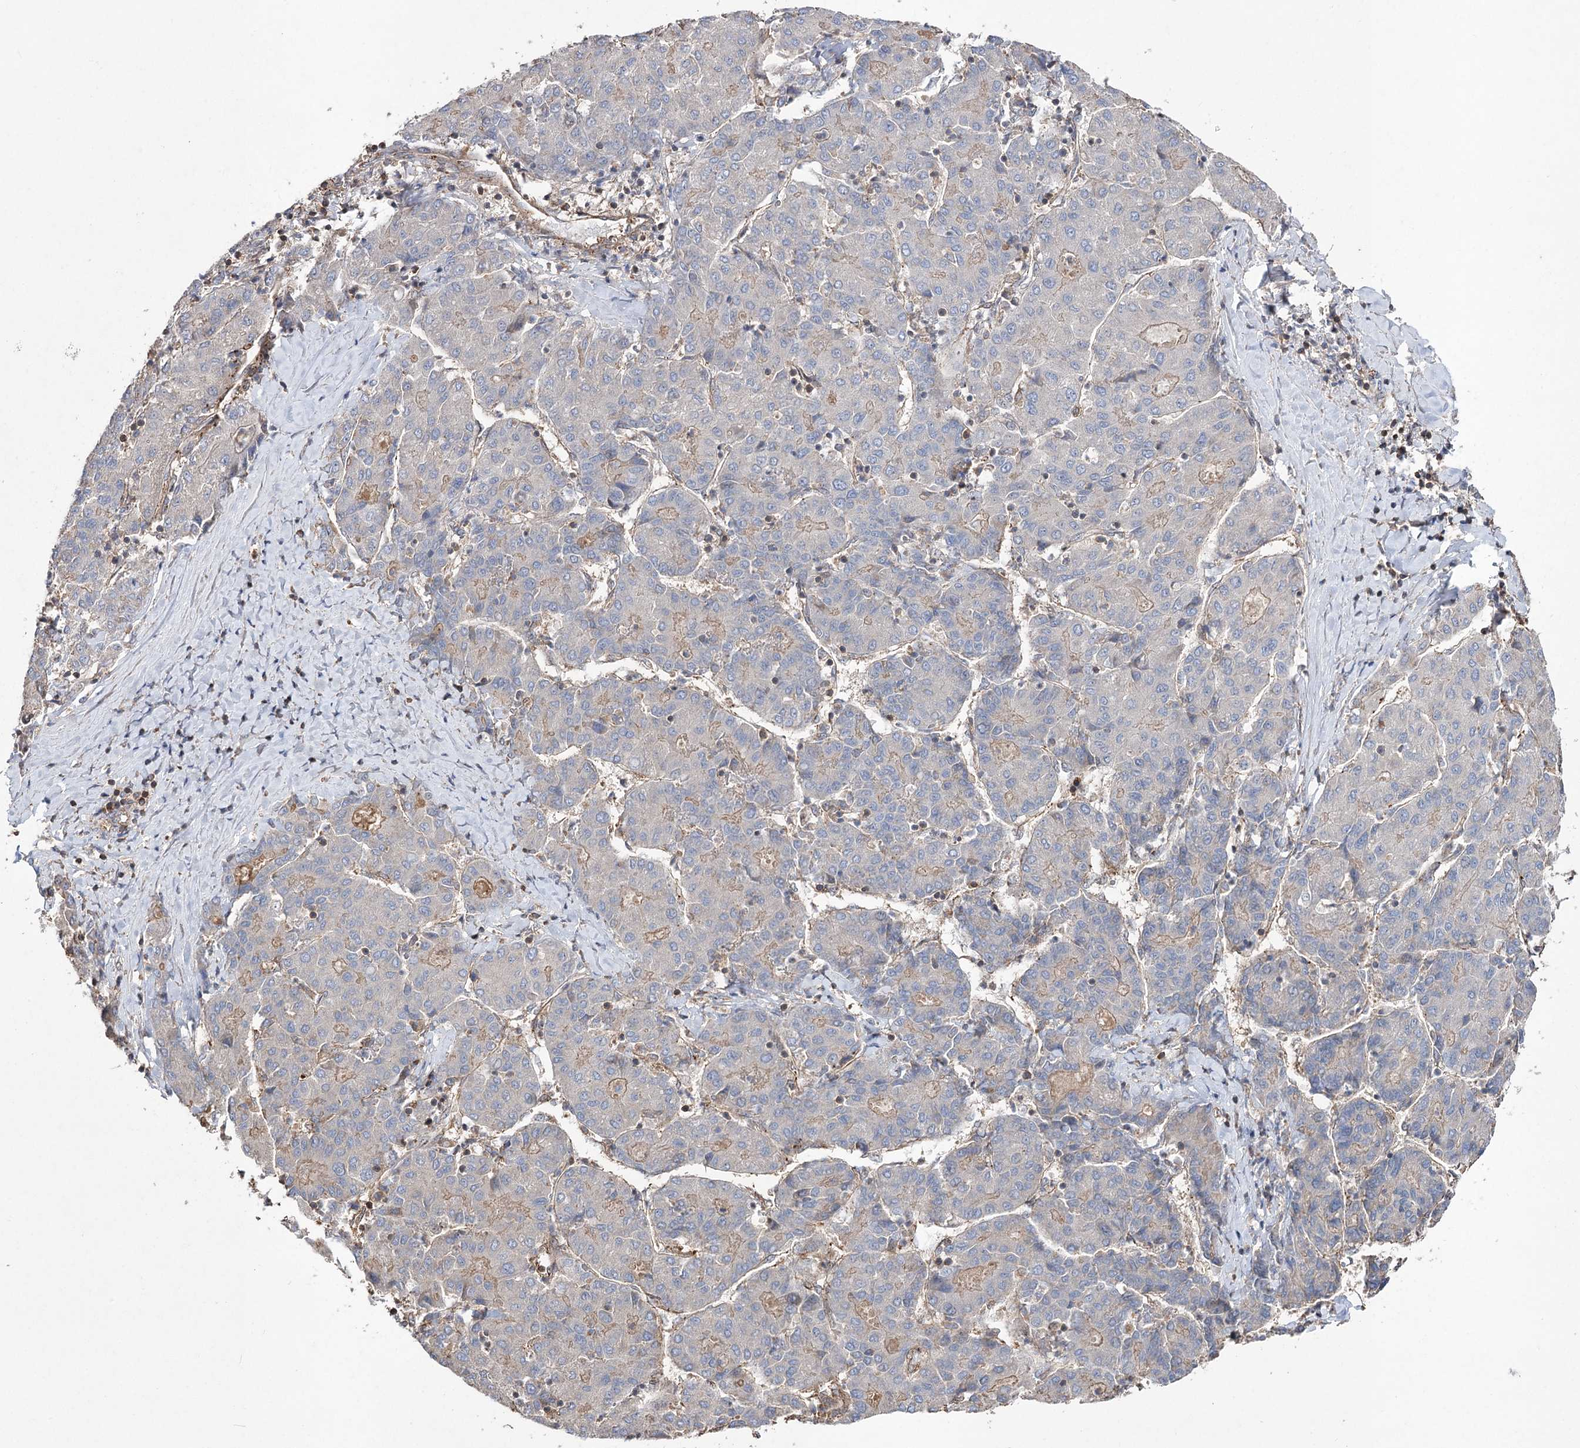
{"staining": {"intensity": "negative", "quantity": "none", "location": "none"}, "tissue": "liver cancer", "cell_type": "Tumor cells", "image_type": "cancer", "snomed": [{"axis": "morphology", "description": "Carcinoma, Hepatocellular, NOS"}, {"axis": "topography", "description": "Liver"}], "caption": "Image shows no protein positivity in tumor cells of liver cancer tissue.", "gene": "LARS2", "patient": {"sex": "male", "age": 65}}